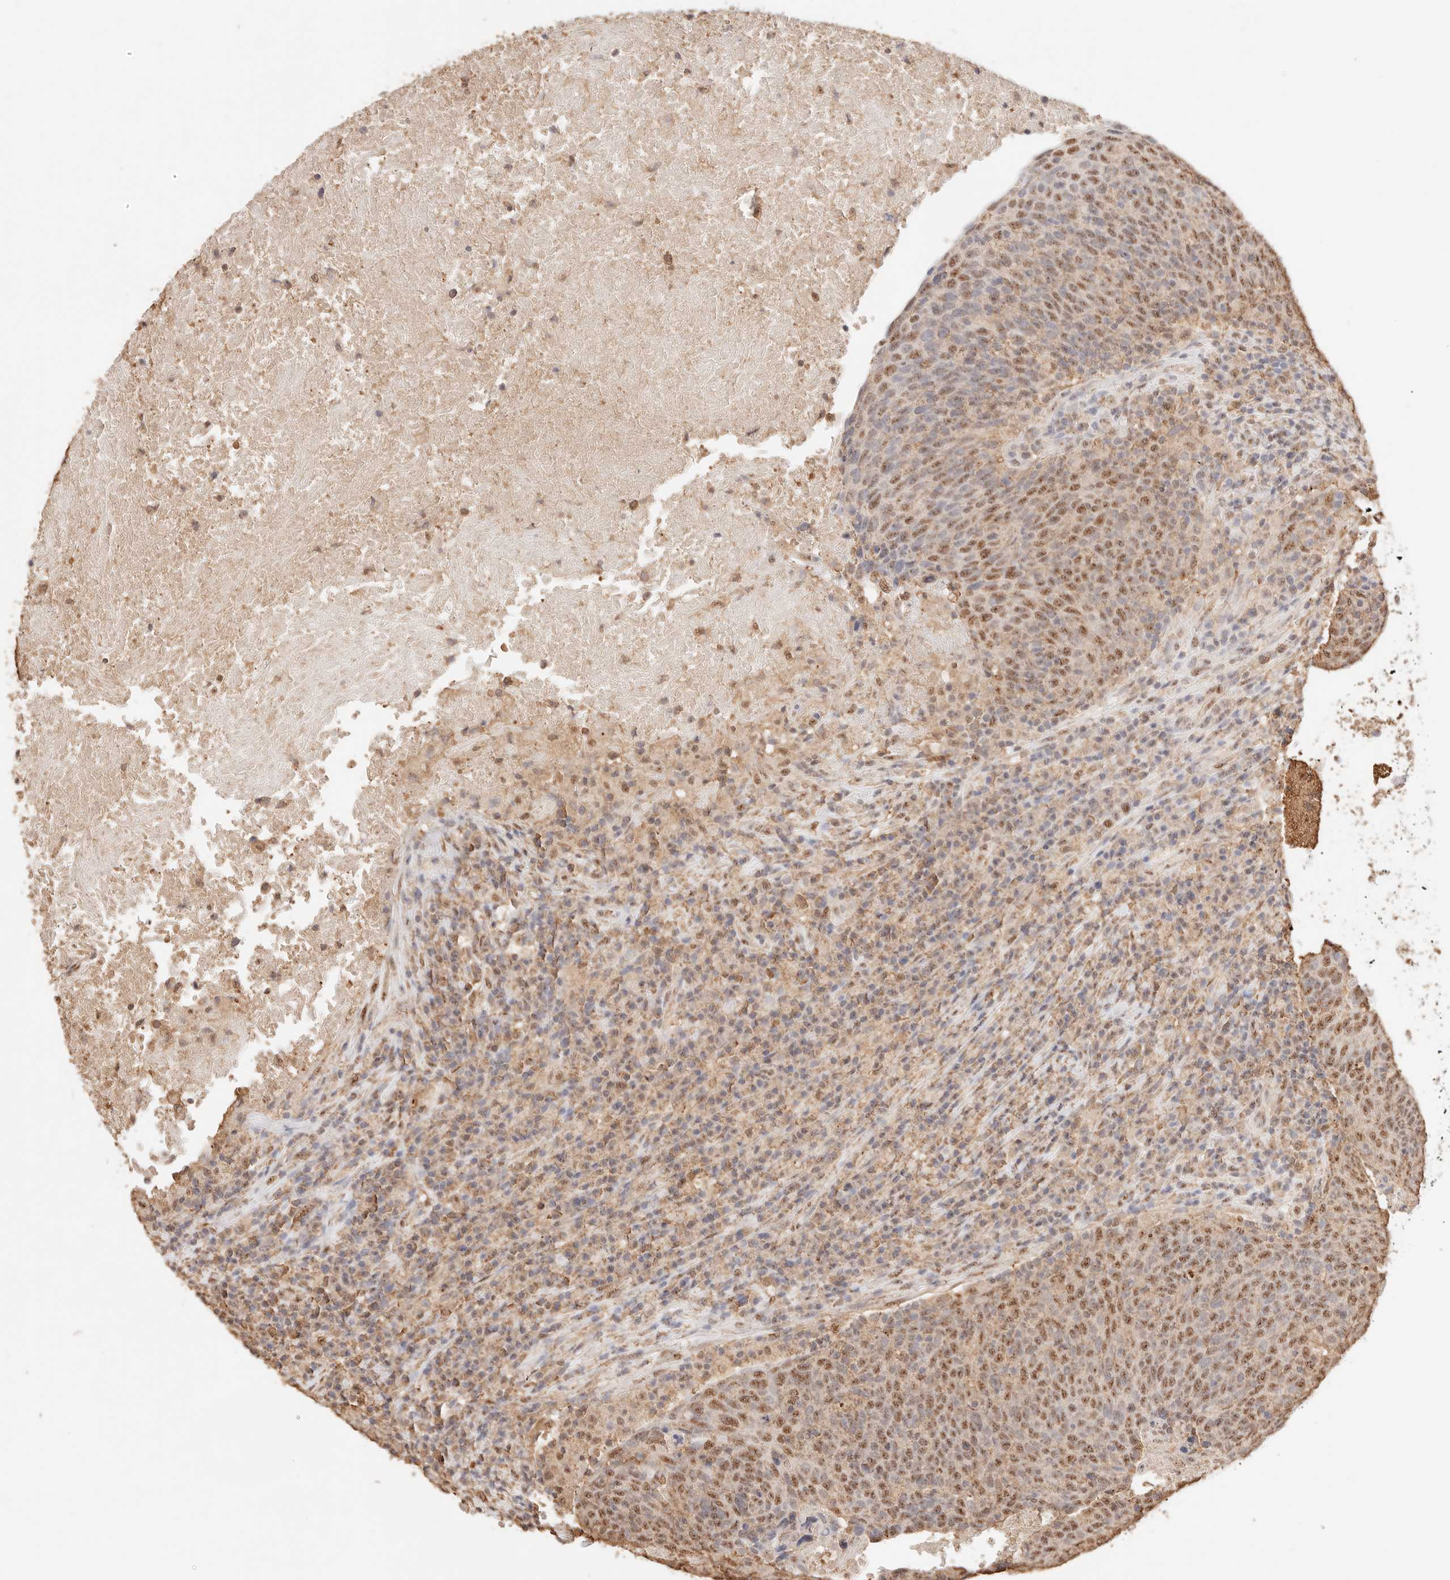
{"staining": {"intensity": "moderate", "quantity": ">75%", "location": "cytoplasmic/membranous,nuclear"}, "tissue": "head and neck cancer", "cell_type": "Tumor cells", "image_type": "cancer", "snomed": [{"axis": "morphology", "description": "Squamous cell carcinoma, NOS"}, {"axis": "morphology", "description": "Squamous cell carcinoma, metastatic, NOS"}, {"axis": "topography", "description": "Lymph node"}, {"axis": "topography", "description": "Head-Neck"}], "caption": "Head and neck metastatic squamous cell carcinoma stained with DAB (3,3'-diaminobenzidine) immunohistochemistry (IHC) exhibits medium levels of moderate cytoplasmic/membranous and nuclear staining in approximately >75% of tumor cells.", "gene": "IL1R2", "patient": {"sex": "male", "age": 62}}